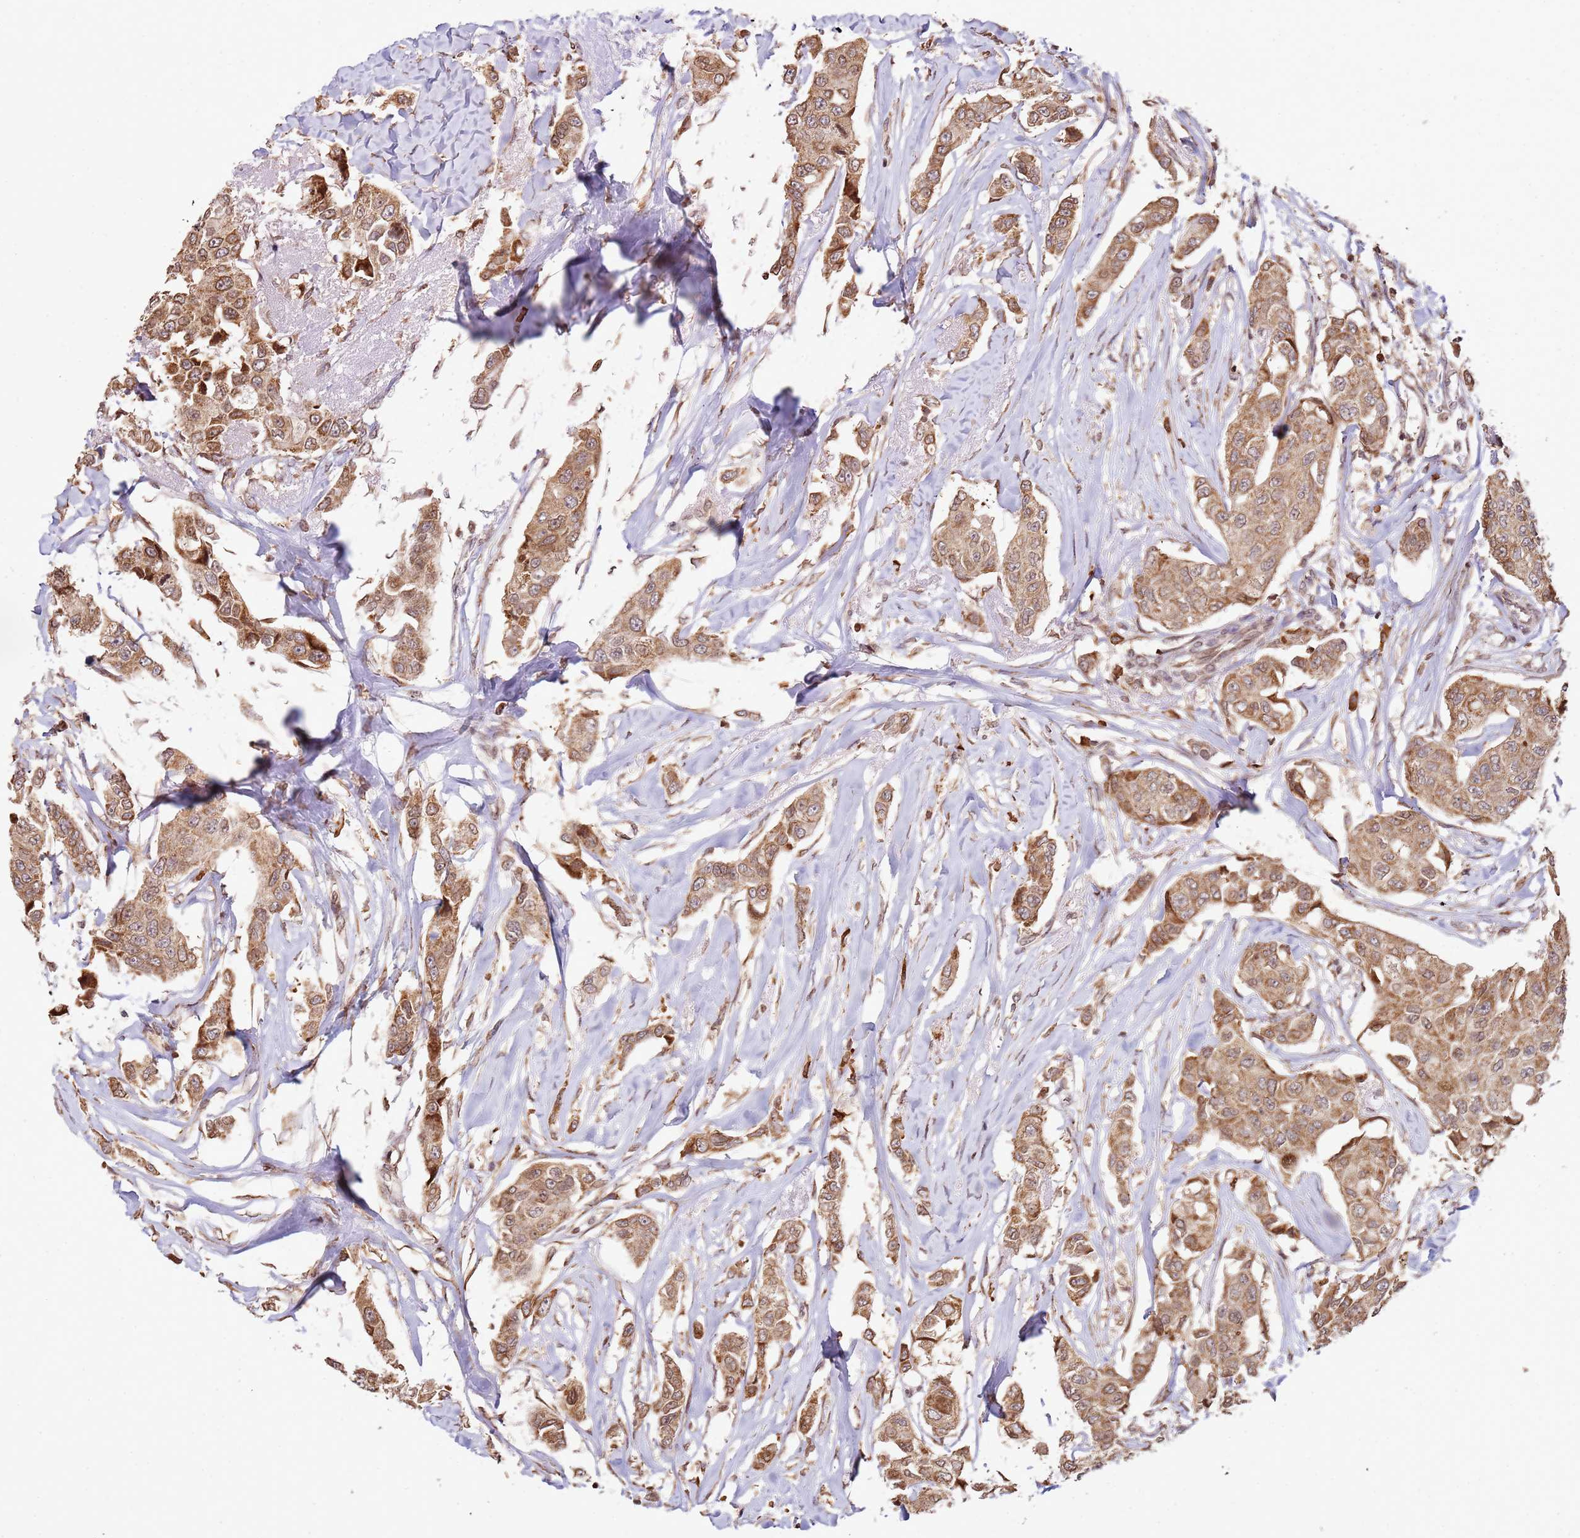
{"staining": {"intensity": "moderate", "quantity": ">75%", "location": "cytoplasmic/membranous"}, "tissue": "breast cancer", "cell_type": "Tumor cells", "image_type": "cancer", "snomed": [{"axis": "morphology", "description": "Duct carcinoma"}, {"axis": "topography", "description": "Breast"}], "caption": "Brown immunohistochemical staining in breast cancer (infiltrating ductal carcinoma) shows moderate cytoplasmic/membranous positivity in about >75% of tumor cells.", "gene": "SCAF1", "patient": {"sex": "female", "age": 80}}